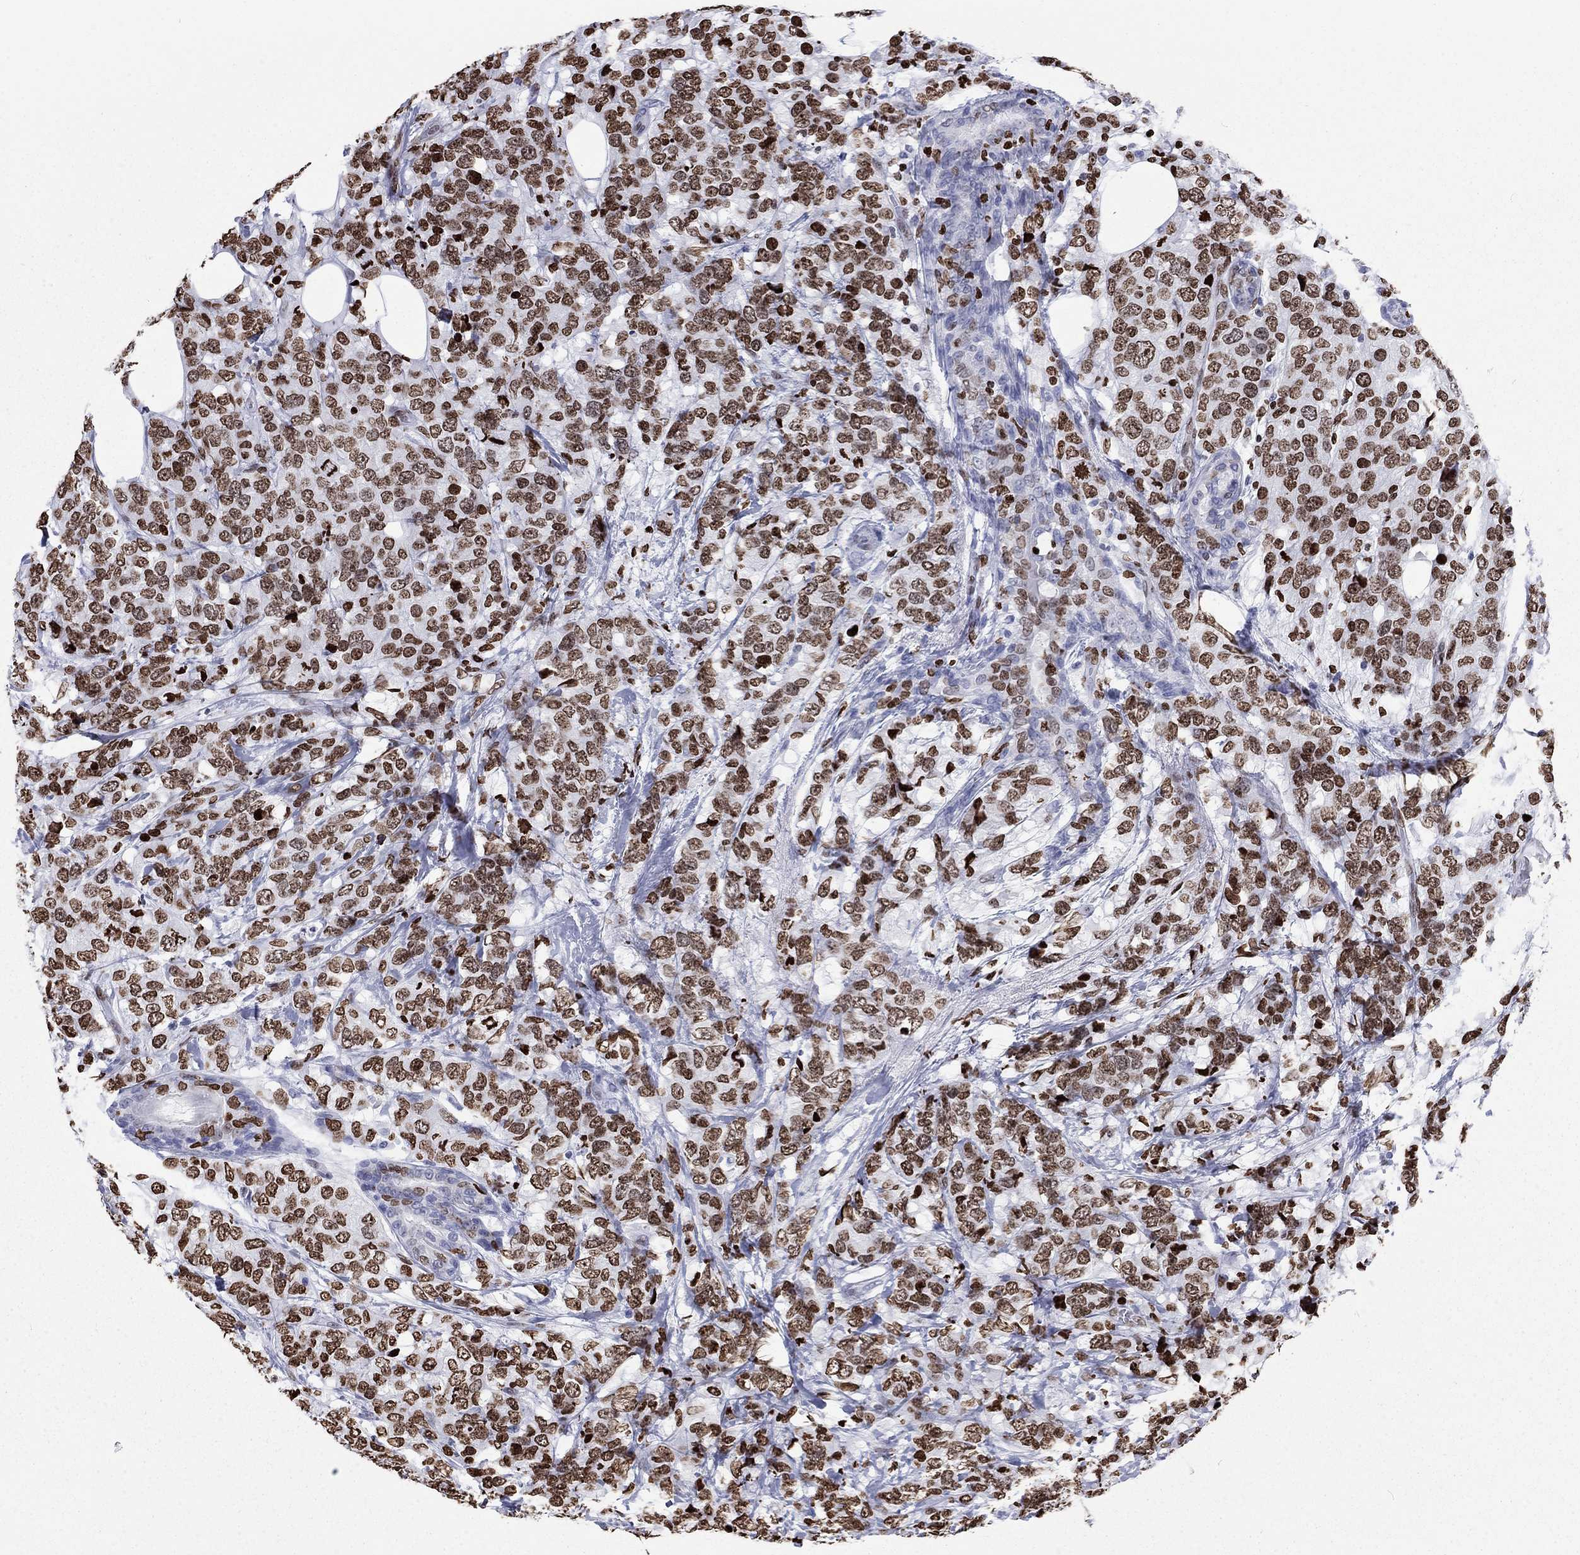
{"staining": {"intensity": "moderate", "quantity": ">75%", "location": "nuclear"}, "tissue": "breast cancer", "cell_type": "Tumor cells", "image_type": "cancer", "snomed": [{"axis": "morphology", "description": "Lobular carcinoma"}, {"axis": "topography", "description": "Breast"}], "caption": "Approximately >75% of tumor cells in breast cancer reveal moderate nuclear protein positivity as visualized by brown immunohistochemical staining.", "gene": "H1-5", "patient": {"sex": "female", "age": 59}}